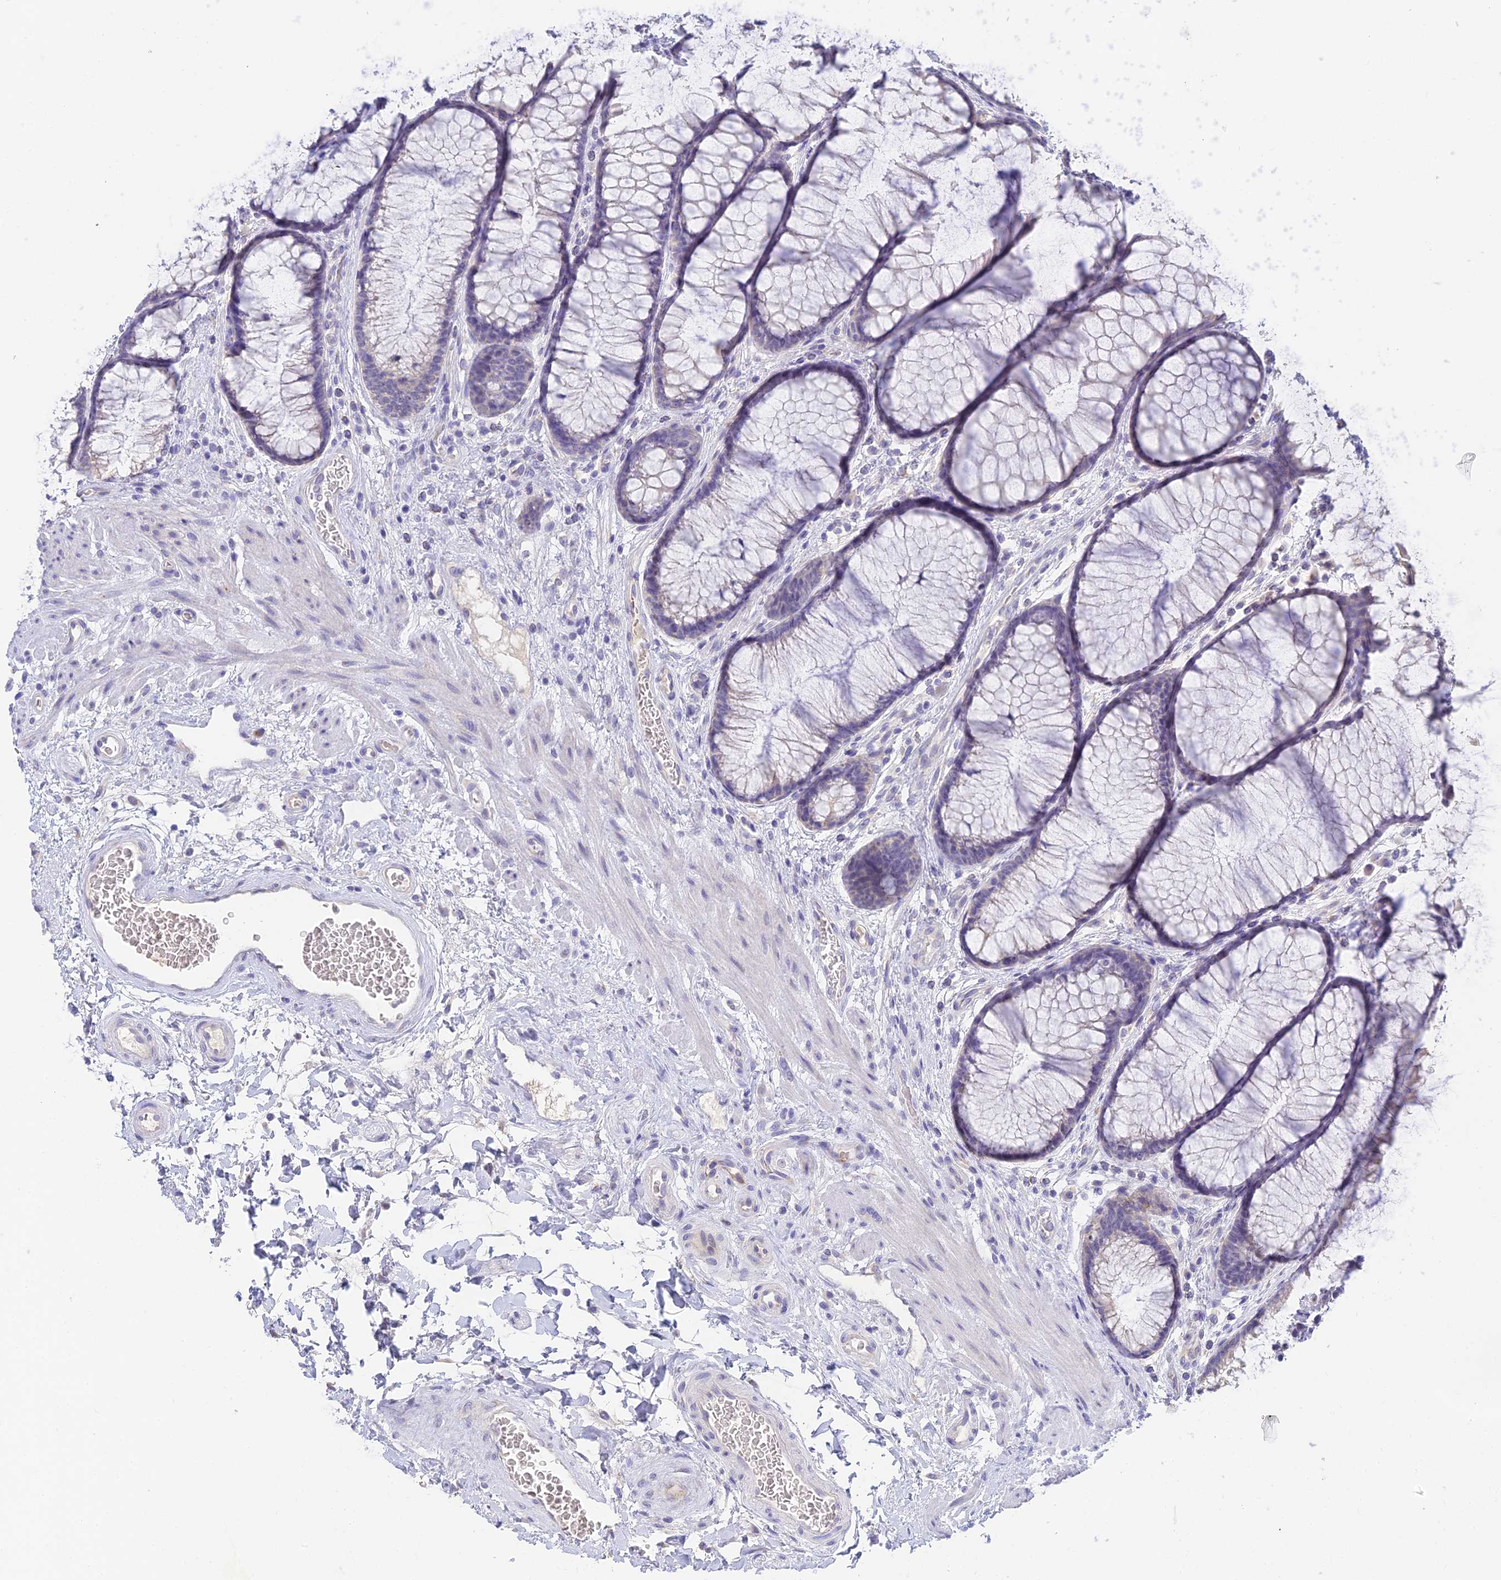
{"staining": {"intensity": "weak", "quantity": "25%-75%", "location": "cytoplasmic/membranous"}, "tissue": "colon", "cell_type": "Endothelial cells", "image_type": "normal", "snomed": [{"axis": "morphology", "description": "Normal tissue, NOS"}, {"axis": "topography", "description": "Colon"}], "caption": "Colon was stained to show a protein in brown. There is low levels of weak cytoplasmic/membranous expression in about 25%-75% of endothelial cells. (IHC, brightfield microscopy, high magnification).", "gene": "INTS13", "patient": {"sex": "female", "age": 82}}